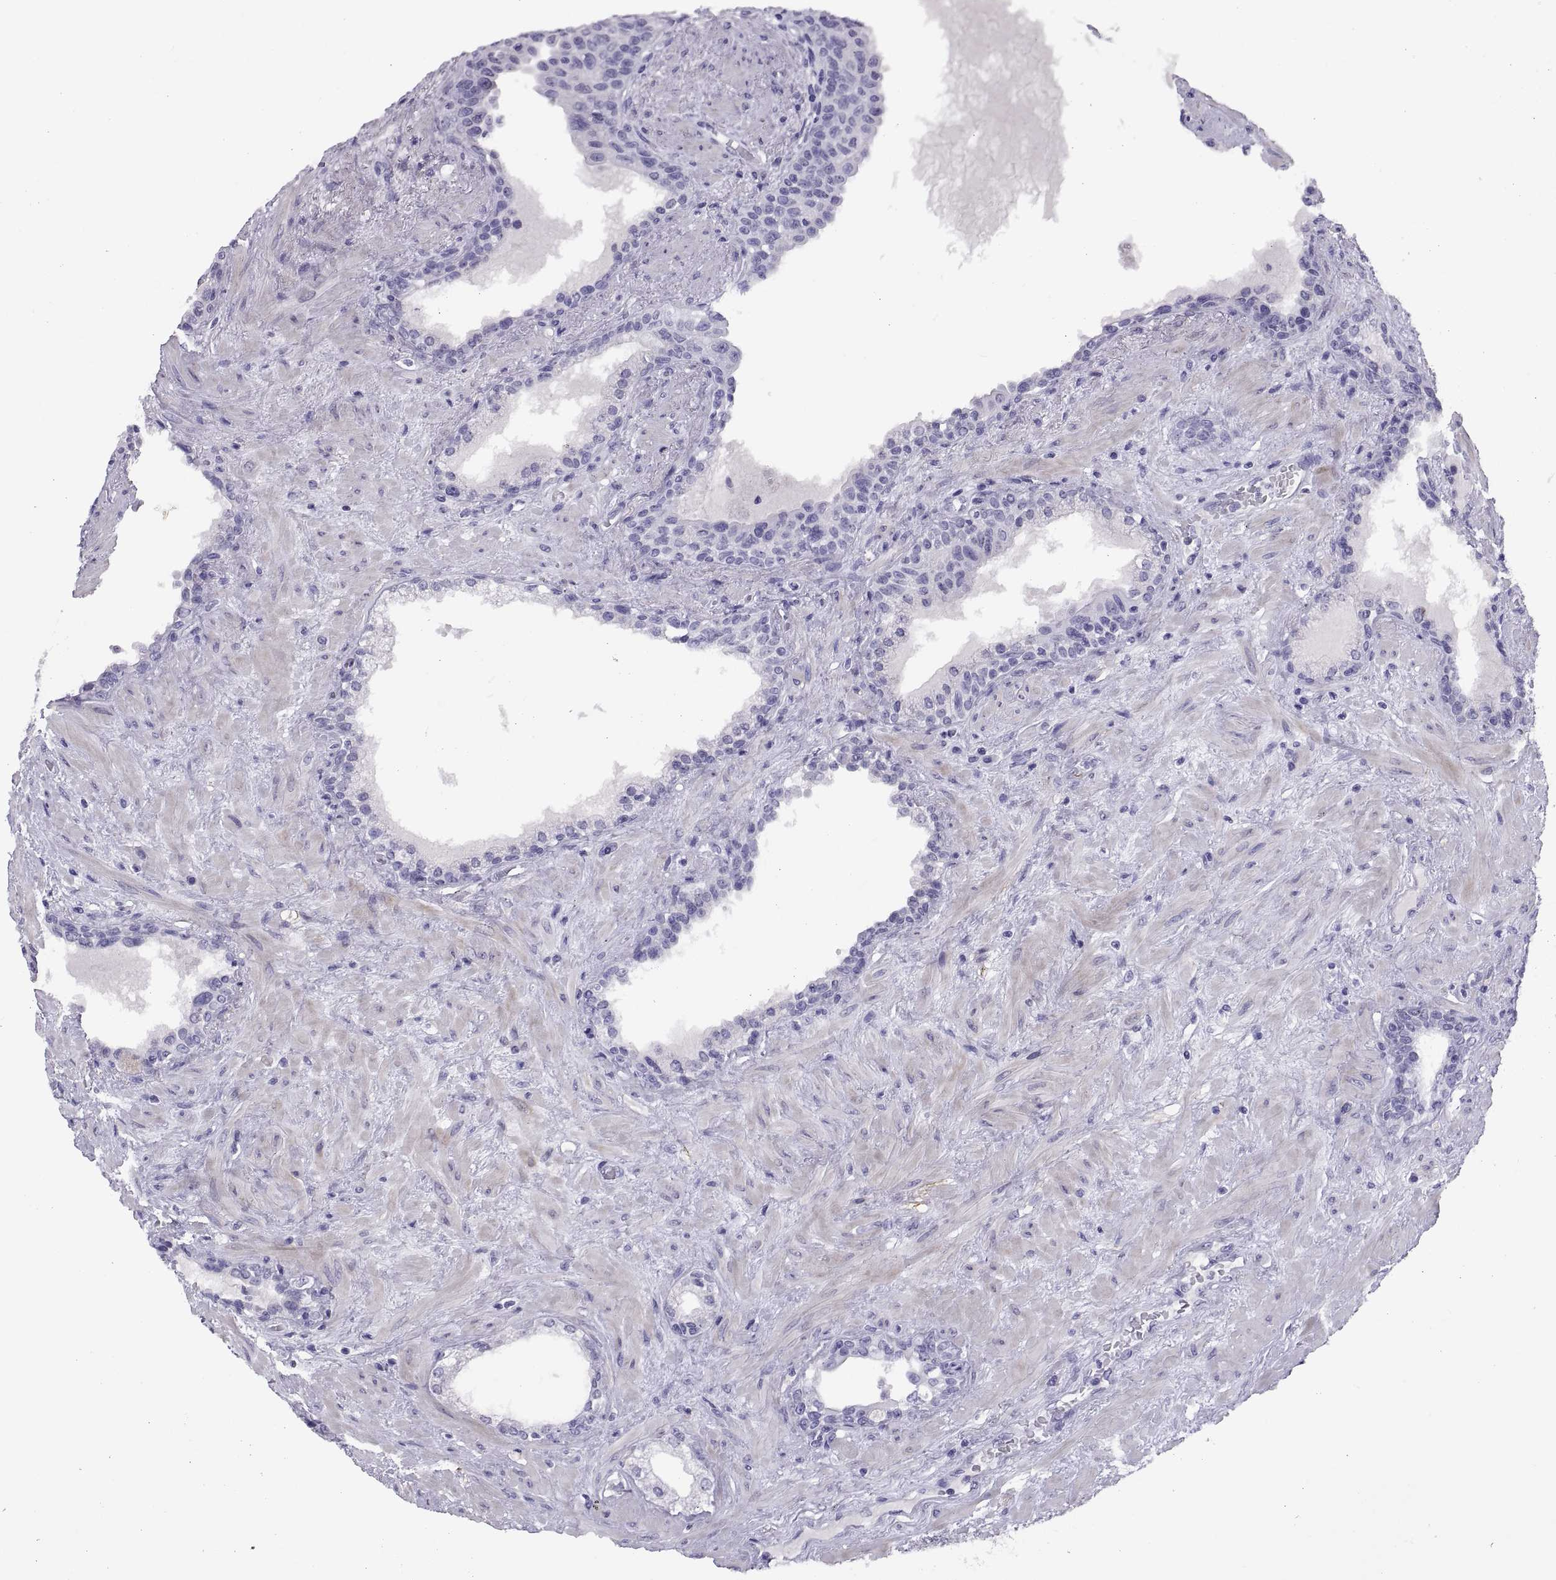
{"staining": {"intensity": "negative", "quantity": "none", "location": "none"}, "tissue": "prostate", "cell_type": "Glandular cells", "image_type": "normal", "snomed": [{"axis": "morphology", "description": "Normal tissue, NOS"}, {"axis": "topography", "description": "Prostate"}], "caption": "An immunohistochemistry image of normal prostate is shown. There is no staining in glandular cells of prostate.", "gene": "RGS20", "patient": {"sex": "male", "age": 63}}